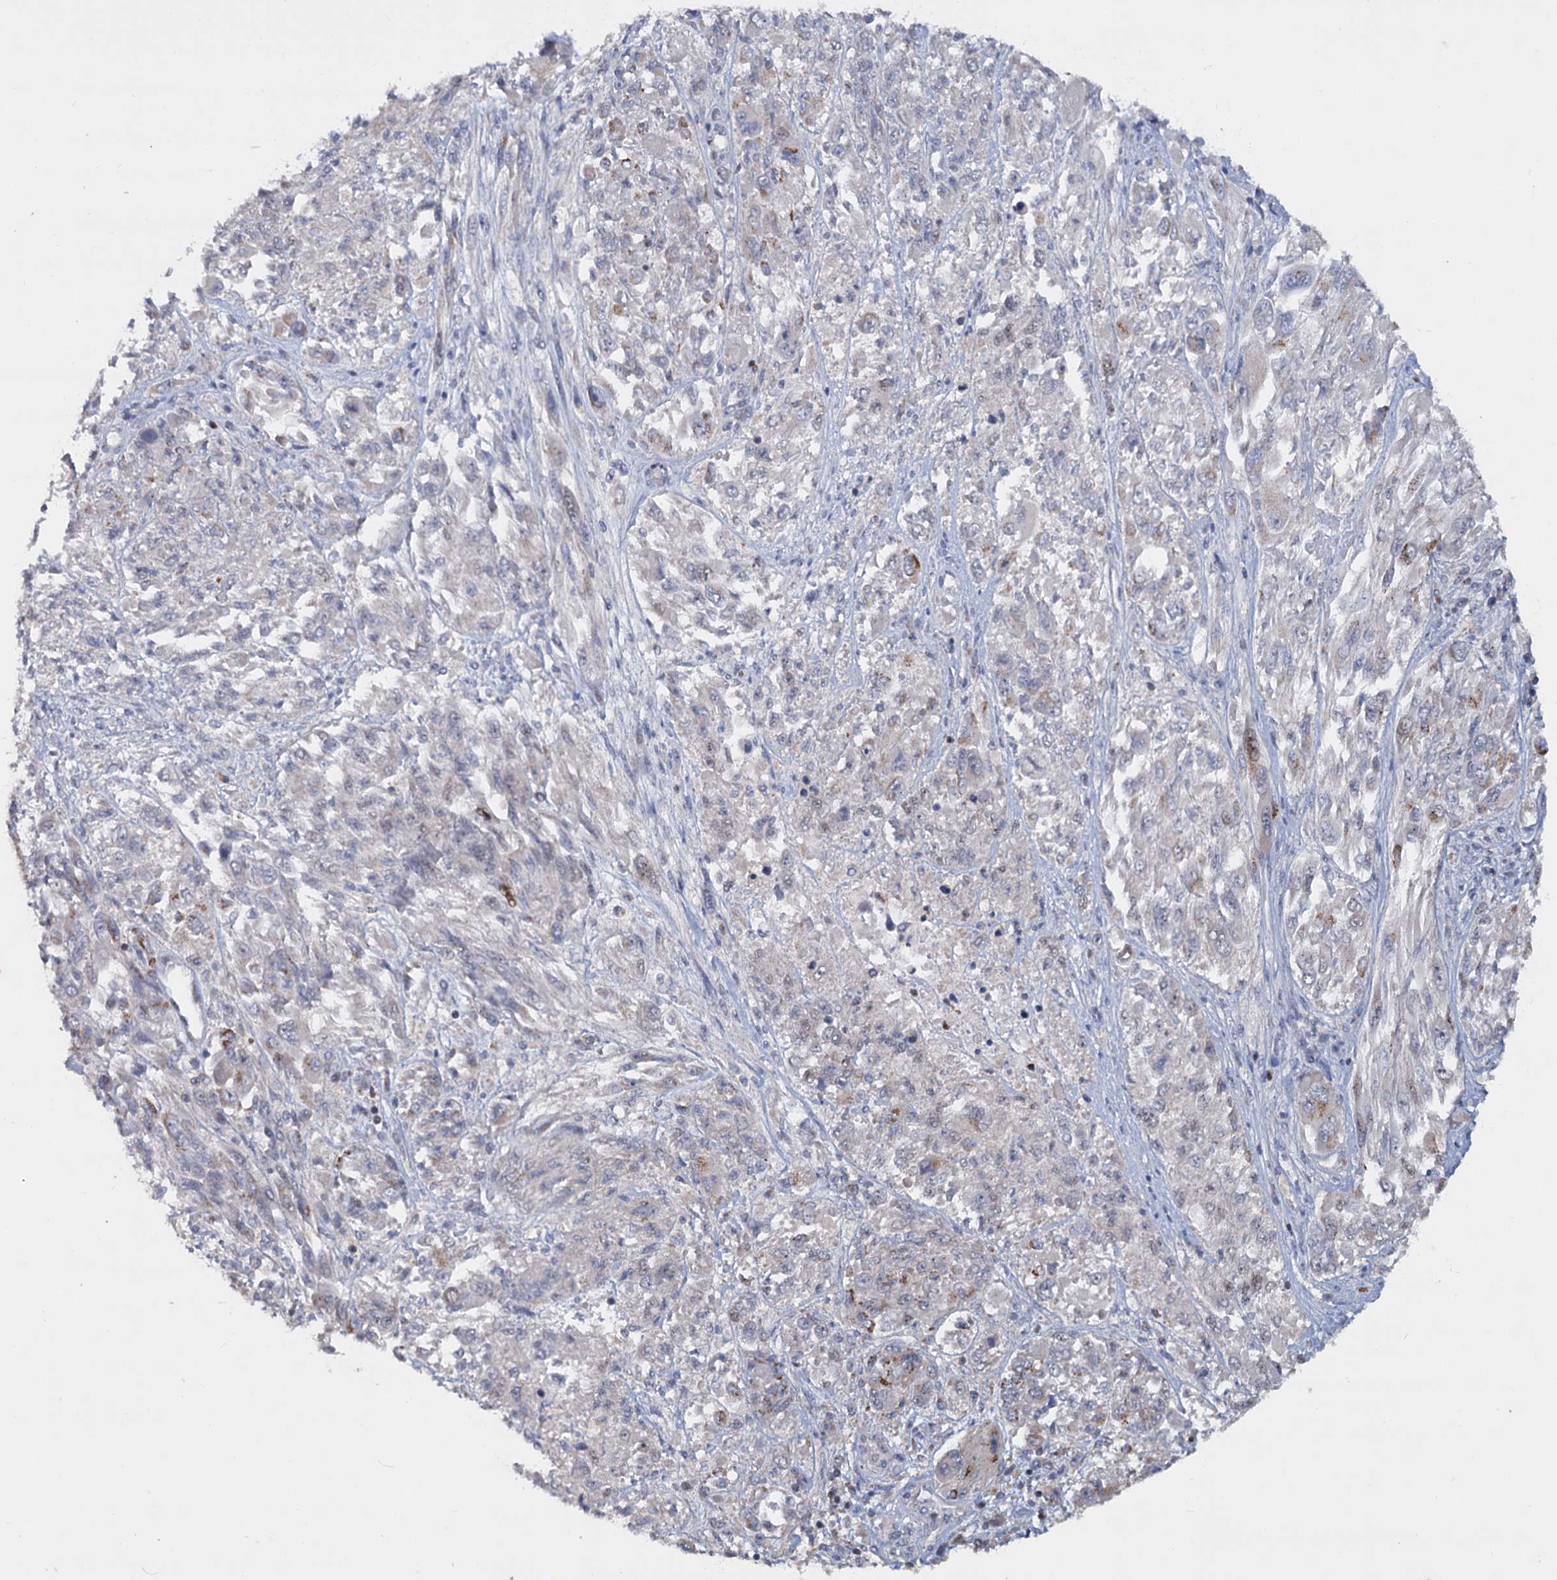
{"staining": {"intensity": "negative", "quantity": "none", "location": "none"}, "tissue": "melanoma", "cell_type": "Tumor cells", "image_type": "cancer", "snomed": [{"axis": "morphology", "description": "Malignant melanoma, NOS"}, {"axis": "topography", "description": "Skin"}], "caption": "Tumor cells are negative for brown protein staining in melanoma.", "gene": "LRCH4", "patient": {"sex": "female", "age": 91}}